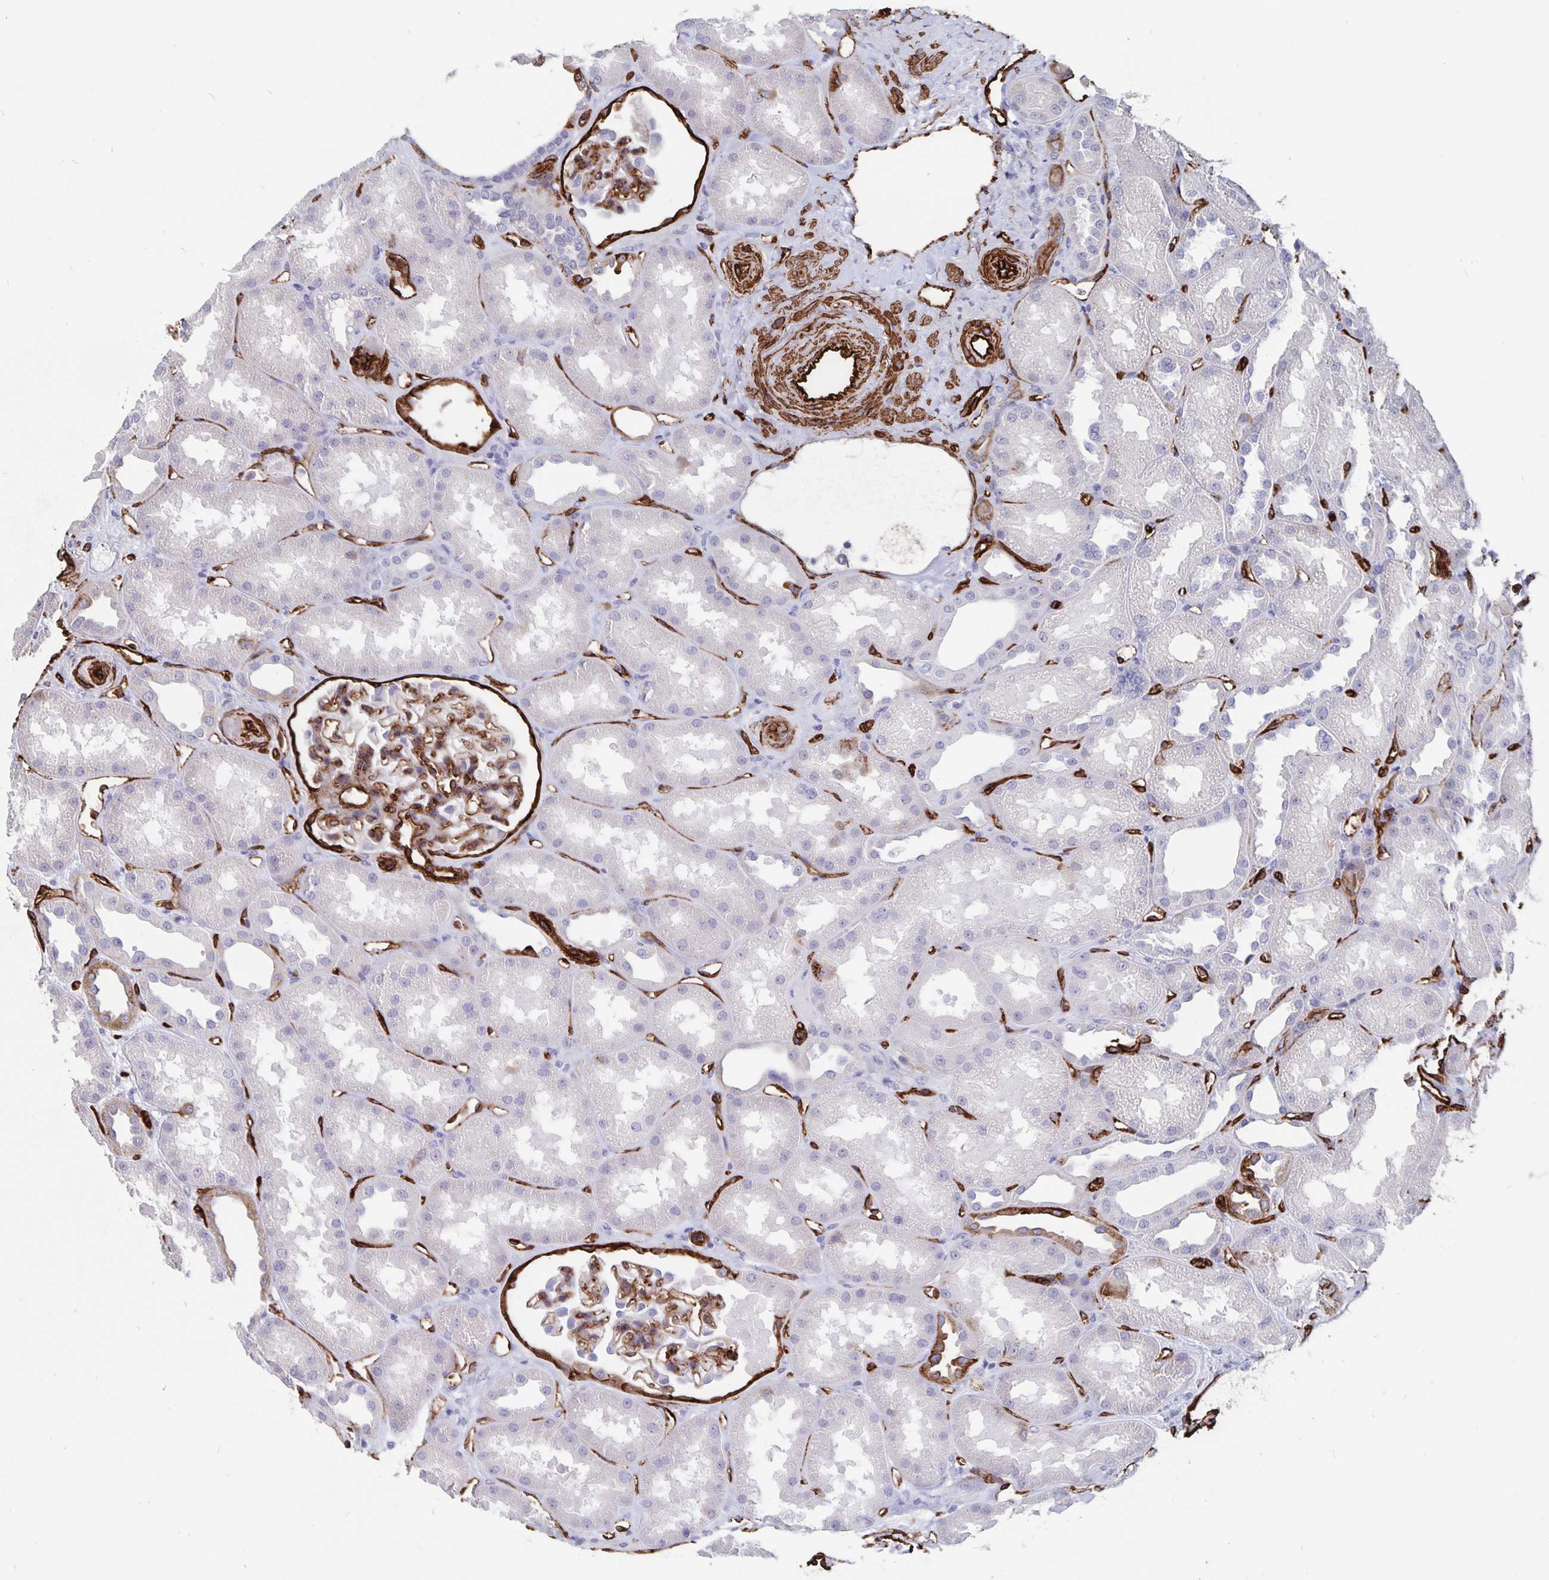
{"staining": {"intensity": "moderate", "quantity": "<25%", "location": "cytoplasmic/membranous"}, "tissue": "kidney", "cell_type": "Cells in glomeruli", "image_type": "normal", "snomed": [{"axis": "morphology", "description": "Normal tissue, NOS"}, {"axis": "topography", "description": "Kidney"}], "caption": "Protein positivity by immunohistochemistry demonstrates moderate cytoplasmic/membranous expression in about <25% of cells in glomeruli in unremarkable kidney. (DAB IHC with brightfield microscopy, high magnification).", "gene": "DCHS2", "patient": {"sex": "male", "age": 61}}